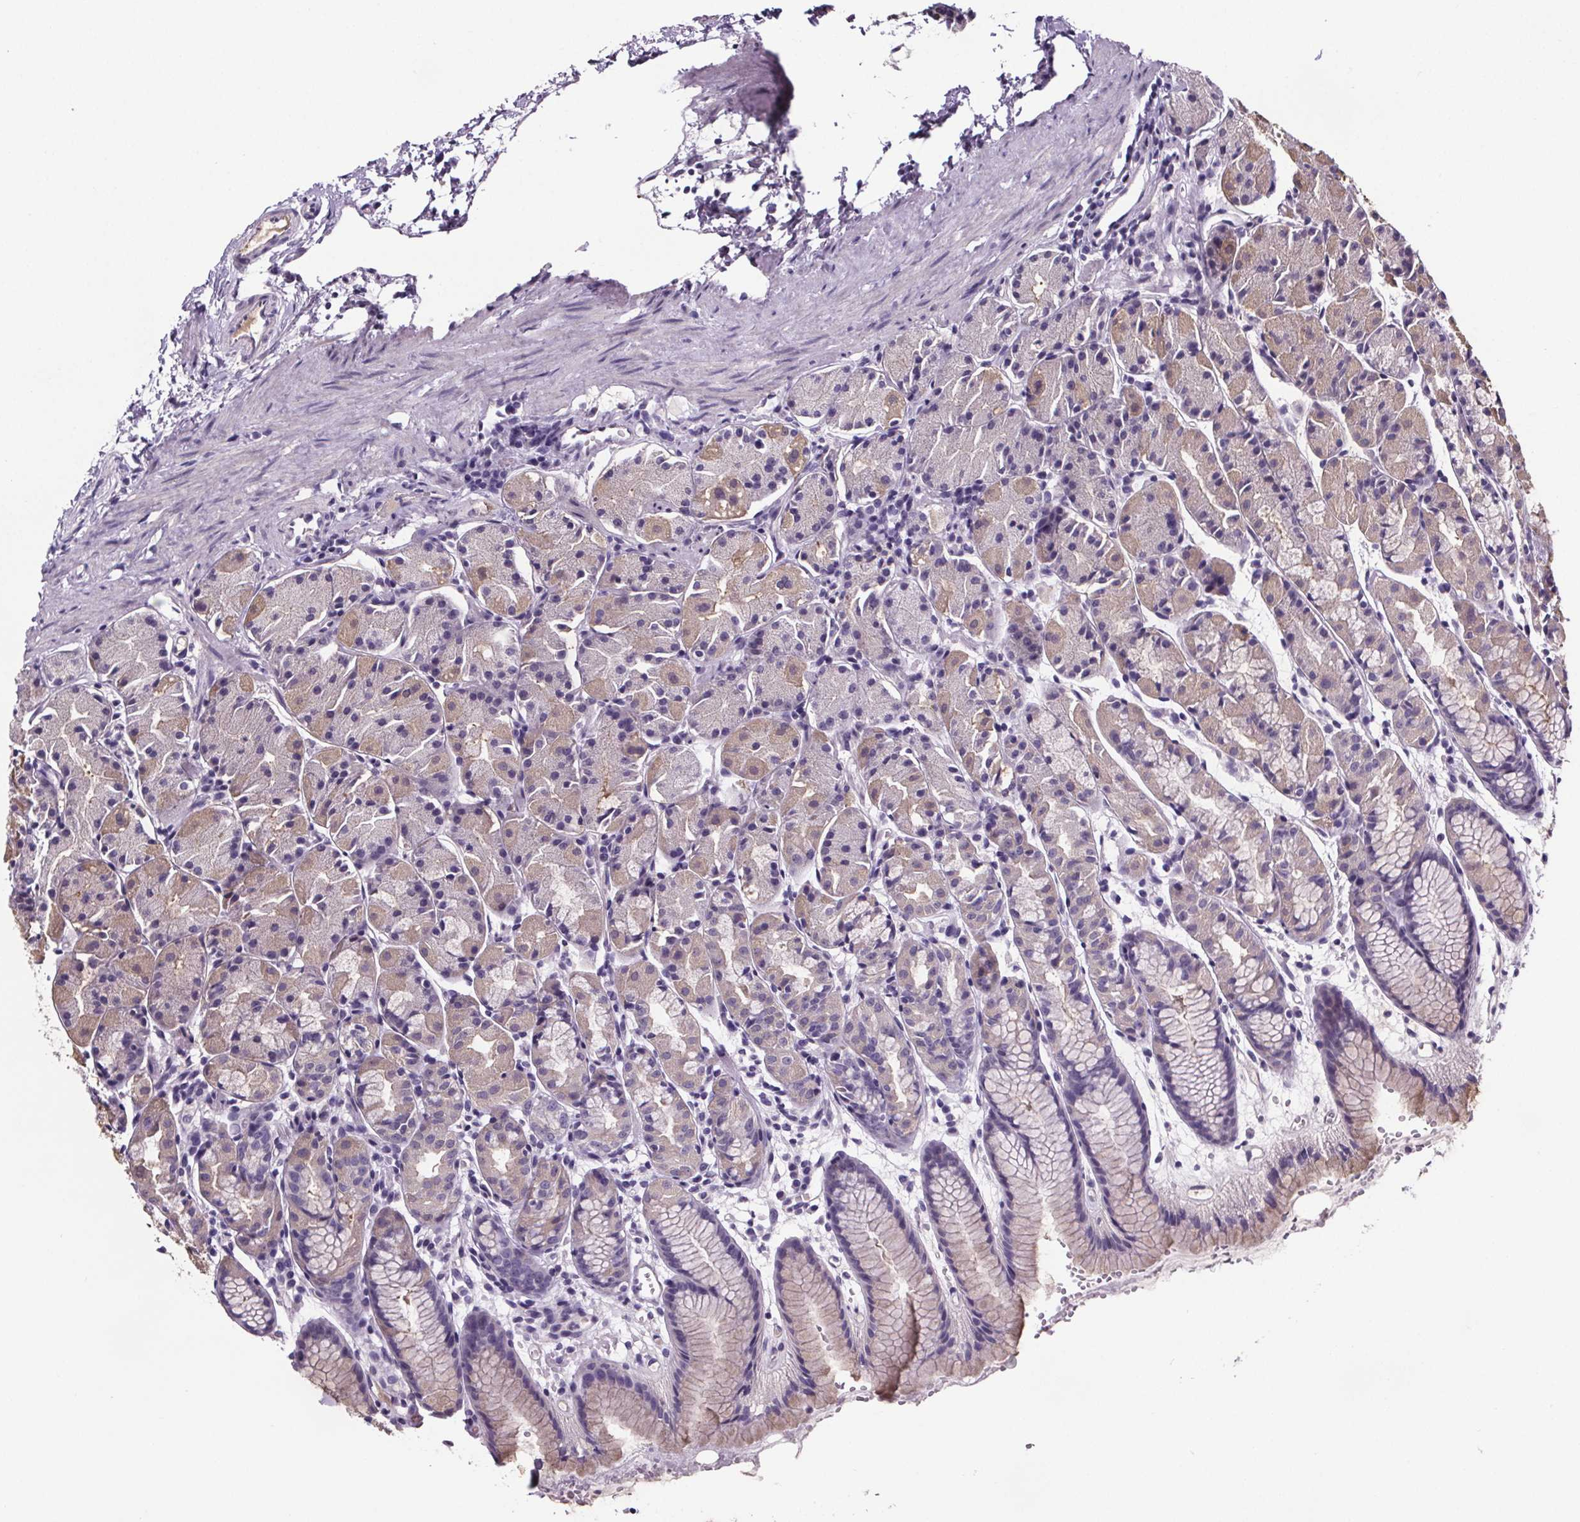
{"staining": {"intensity": "weak", "quantity": "<25%", "location": "cytoplasmic/membranous"}, "tissue": "stomach", "cell_type": "Glandular cells", "image_type": "normal", "snomed": [{"axis": "morphology", "description": "Normal tissue, NOS"}, {"axis": "topography", "description": "Stomach, upper"}], "caption": "DAB immunohistochemical staining of unremarkable human stomach demonstrates no significant expression in glandular cells. Nuclei are stained in blue.", "gene": "CUBN", "patient": {"sex": "male", "age": 47}}